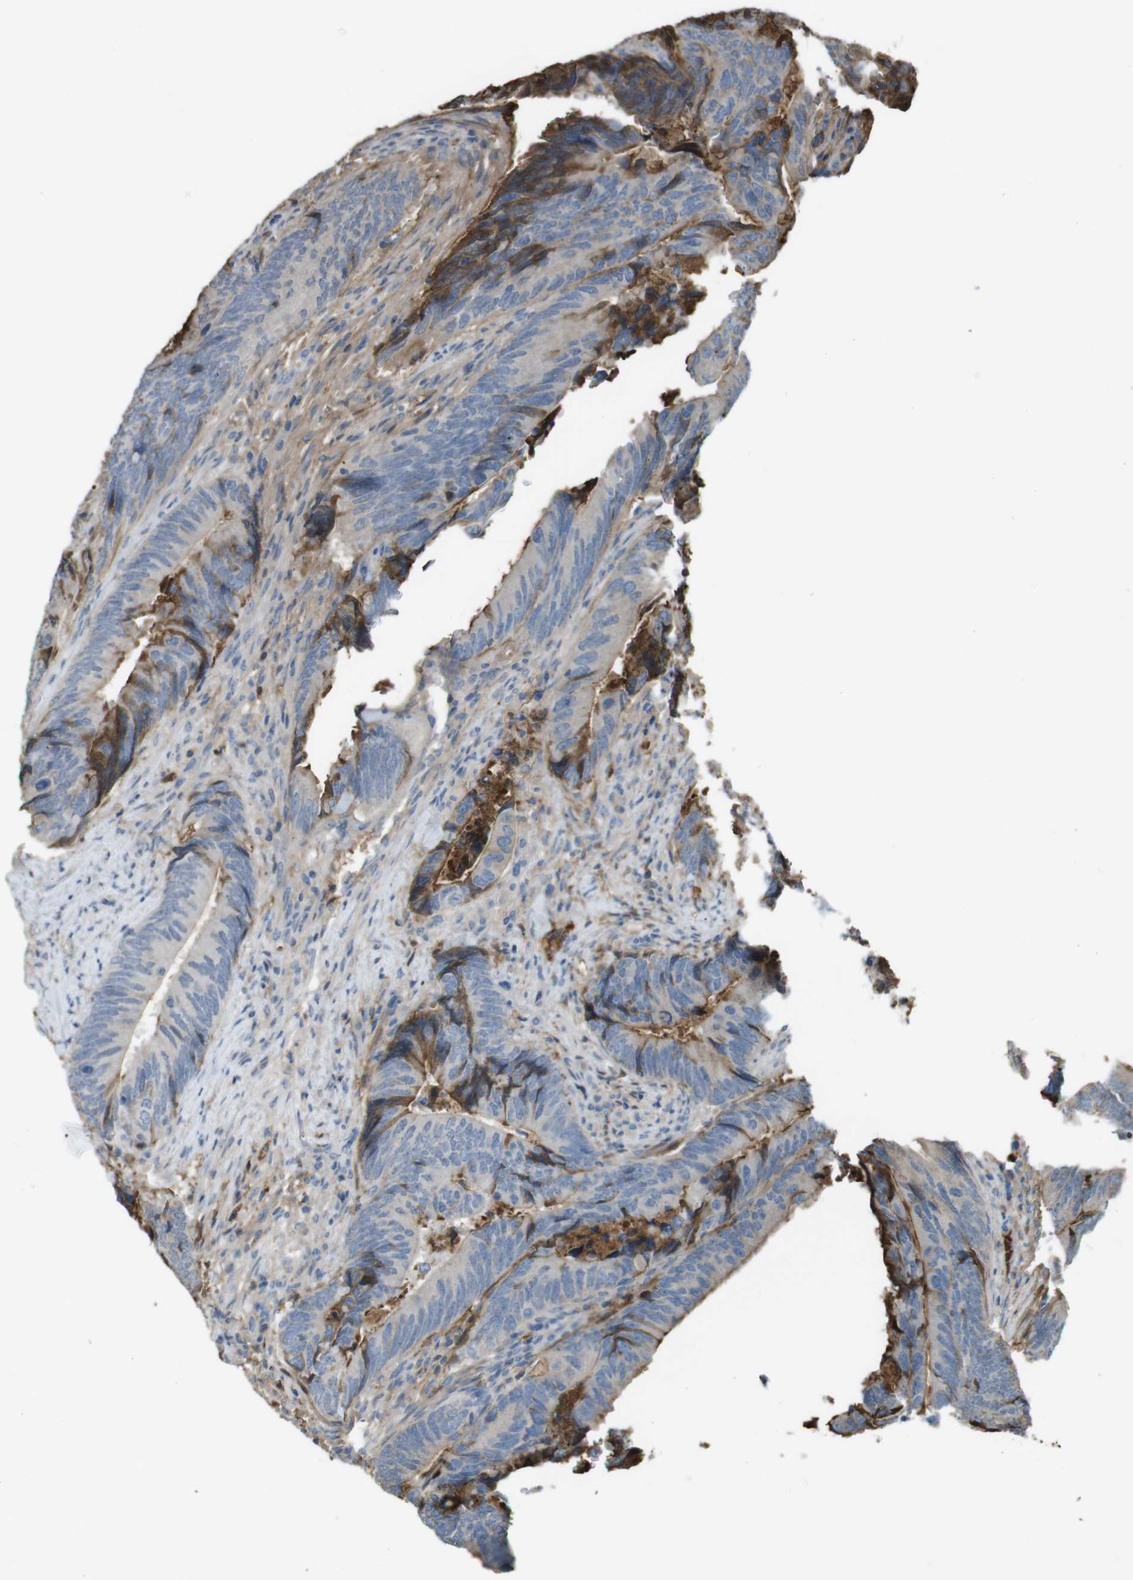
{"staining": {"intensity": "negative", "quantity": "none", "location": "none"}, "tissue": "colorectal cancer", "cell_type": "Tumor cells", "image_type": "cancer", "snomed": [{"axis": "morphology", "description": "Normal tissue, NOS"}, {"axis": "morphology", "description": "Adenocarcinoma, NOS"}, {"axis": "topography", "description": "Colon"}], "caption": "The histopathology image shows no significant positivity in tumor cells of colorectal cancer. The staining is performed using DAB (3,3'-diaminobenzidine) brown chromogen with nuclei counter-stained in using hematoxylin.", "gene": "LTBP4", "patient": {"sex": "male", "age": 56}}